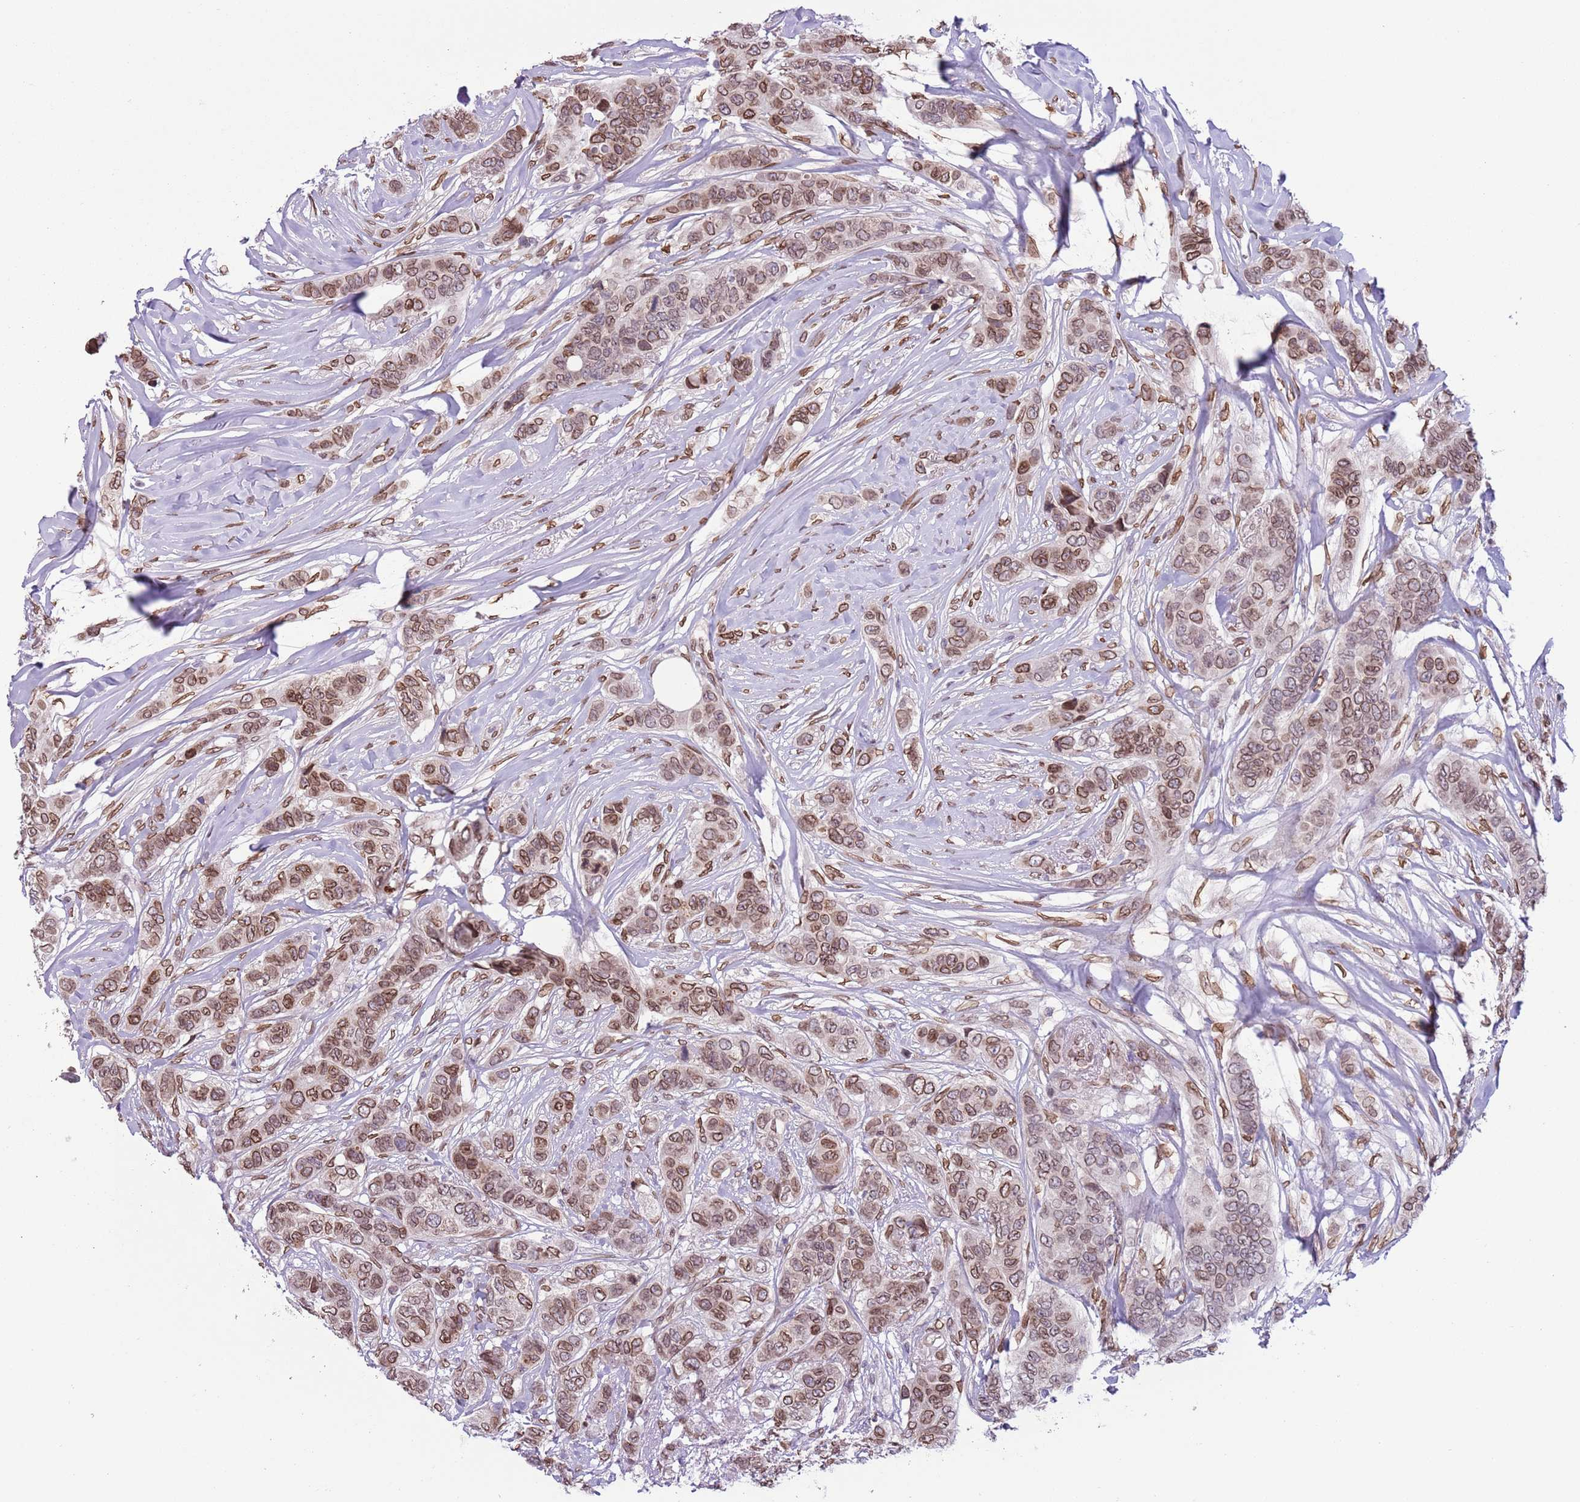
{"staining": {"intensity": "moderate", "quantity": ">75%", "location": "cytoplasmic/membranous,nuclear"}, "tissue": "breast cancer", "cell_type": "Tumor cells", "image_type": "cancer", "snomed": [{"axis": "morphology", "description": "Lobular carcinoma"}, {"axis": "topography", "description": "Breast"}], "caption": "Breast cancer (lobular carcinoma) stained with a brown dye shows moderate cytoplasmic/membranous and nuclear positive staining in approximately >75% of tumor cells.", "gene": "ZGLP1", "patient": {"sex": "female", "age": 51}}